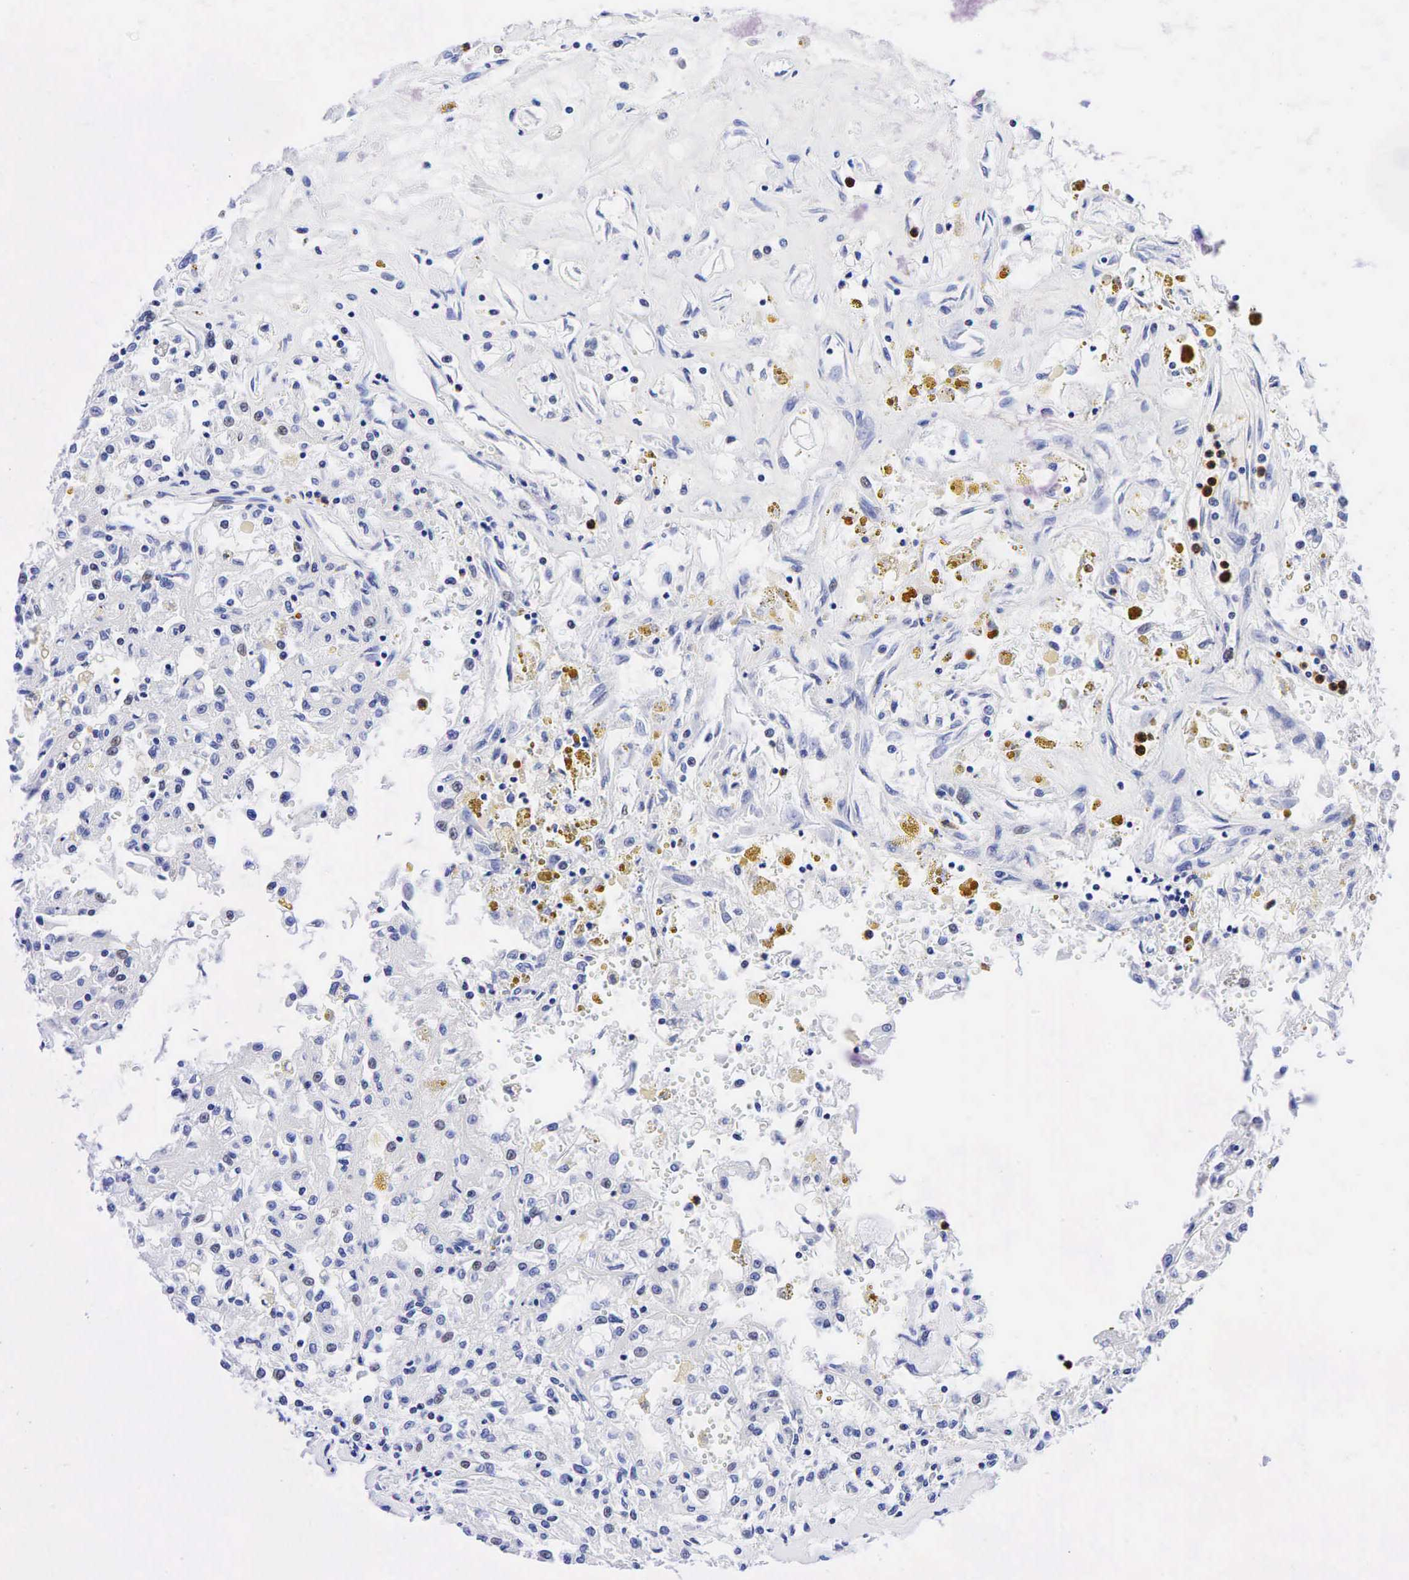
{"staining": {"intensity": "weak", "quantity": "<25%", "location": "cytoplasmic/membranous"}, "tissue": "renal cancer", "cell_type": "Tumor cells", "image_type": "cancer", "snomed": [{"axis": "morphology", "description": "Adenocarcinoma, NOS"}, {"axis": "topography", "description": "Kidney"}], "caption": "DAB immunohistochemical staining of renal cancer (adenocarcinoma) shows no significant staining in tumor cells.", "gene": "FUT4", "patient": {"sex": "male", "age": 78}}